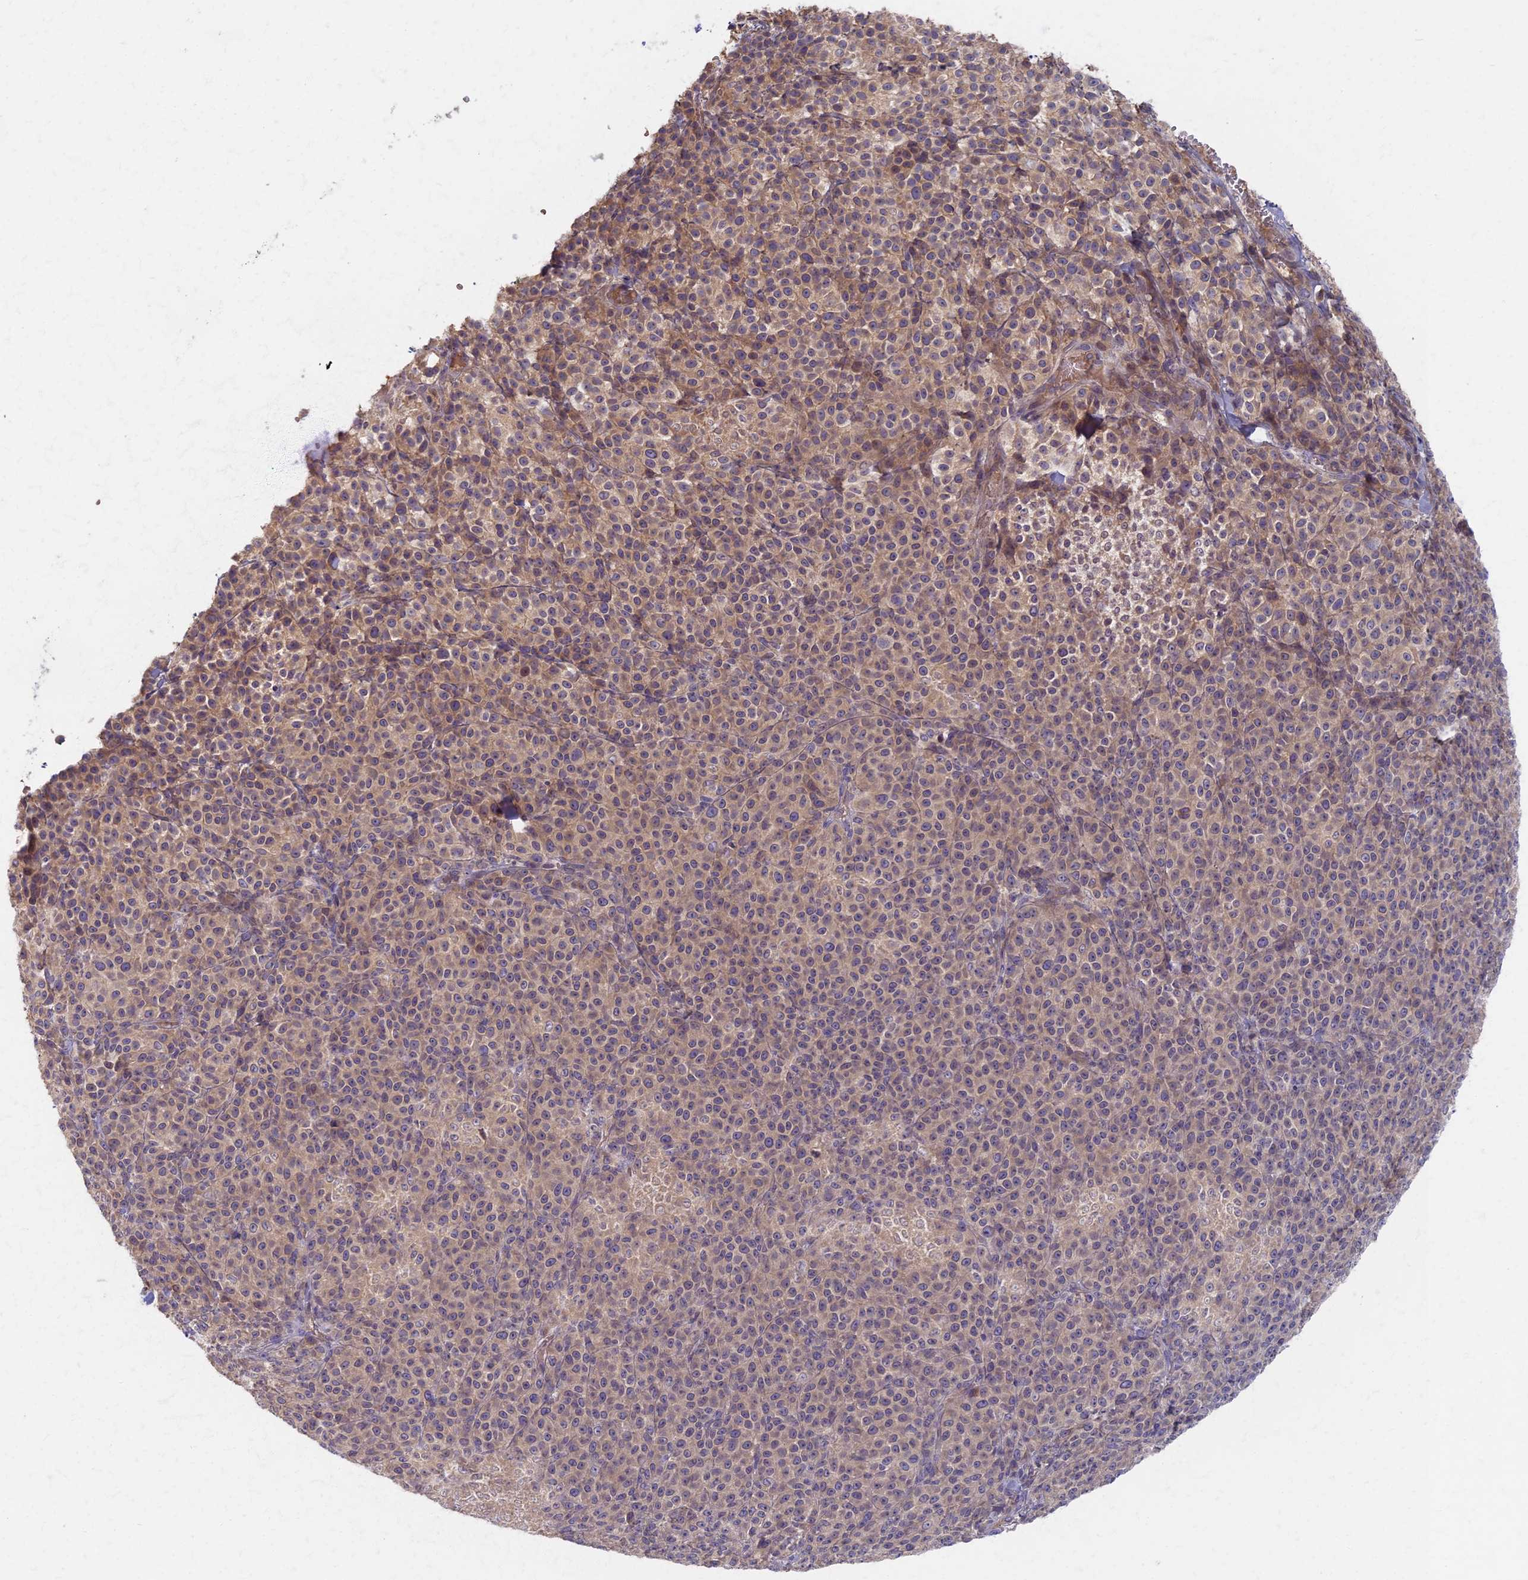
{"staining": {"intensity": "weak", "quantity": ">75%", "location": "cytoplasmic/membranous"}, "tissue": "melanoma", "cell_type": "Tumor cells", "image_type": "cancer", "snomed": [{"axis": "morphology", "description": "Normal tissue, NOS"}, {"axis": "morphology", "description": "Malignant melanoma, NOS"}, {"axis": "topography", "description": "Skin"}], "caption": "About >75% of tumor cells in malignant melanoma demonstrate weak cytoplasmic/membranous protein staining as visualized by brown immunohistochemical staining.", "gene": "AP4E1", "patient": {"sex": "female", "age": 34}}